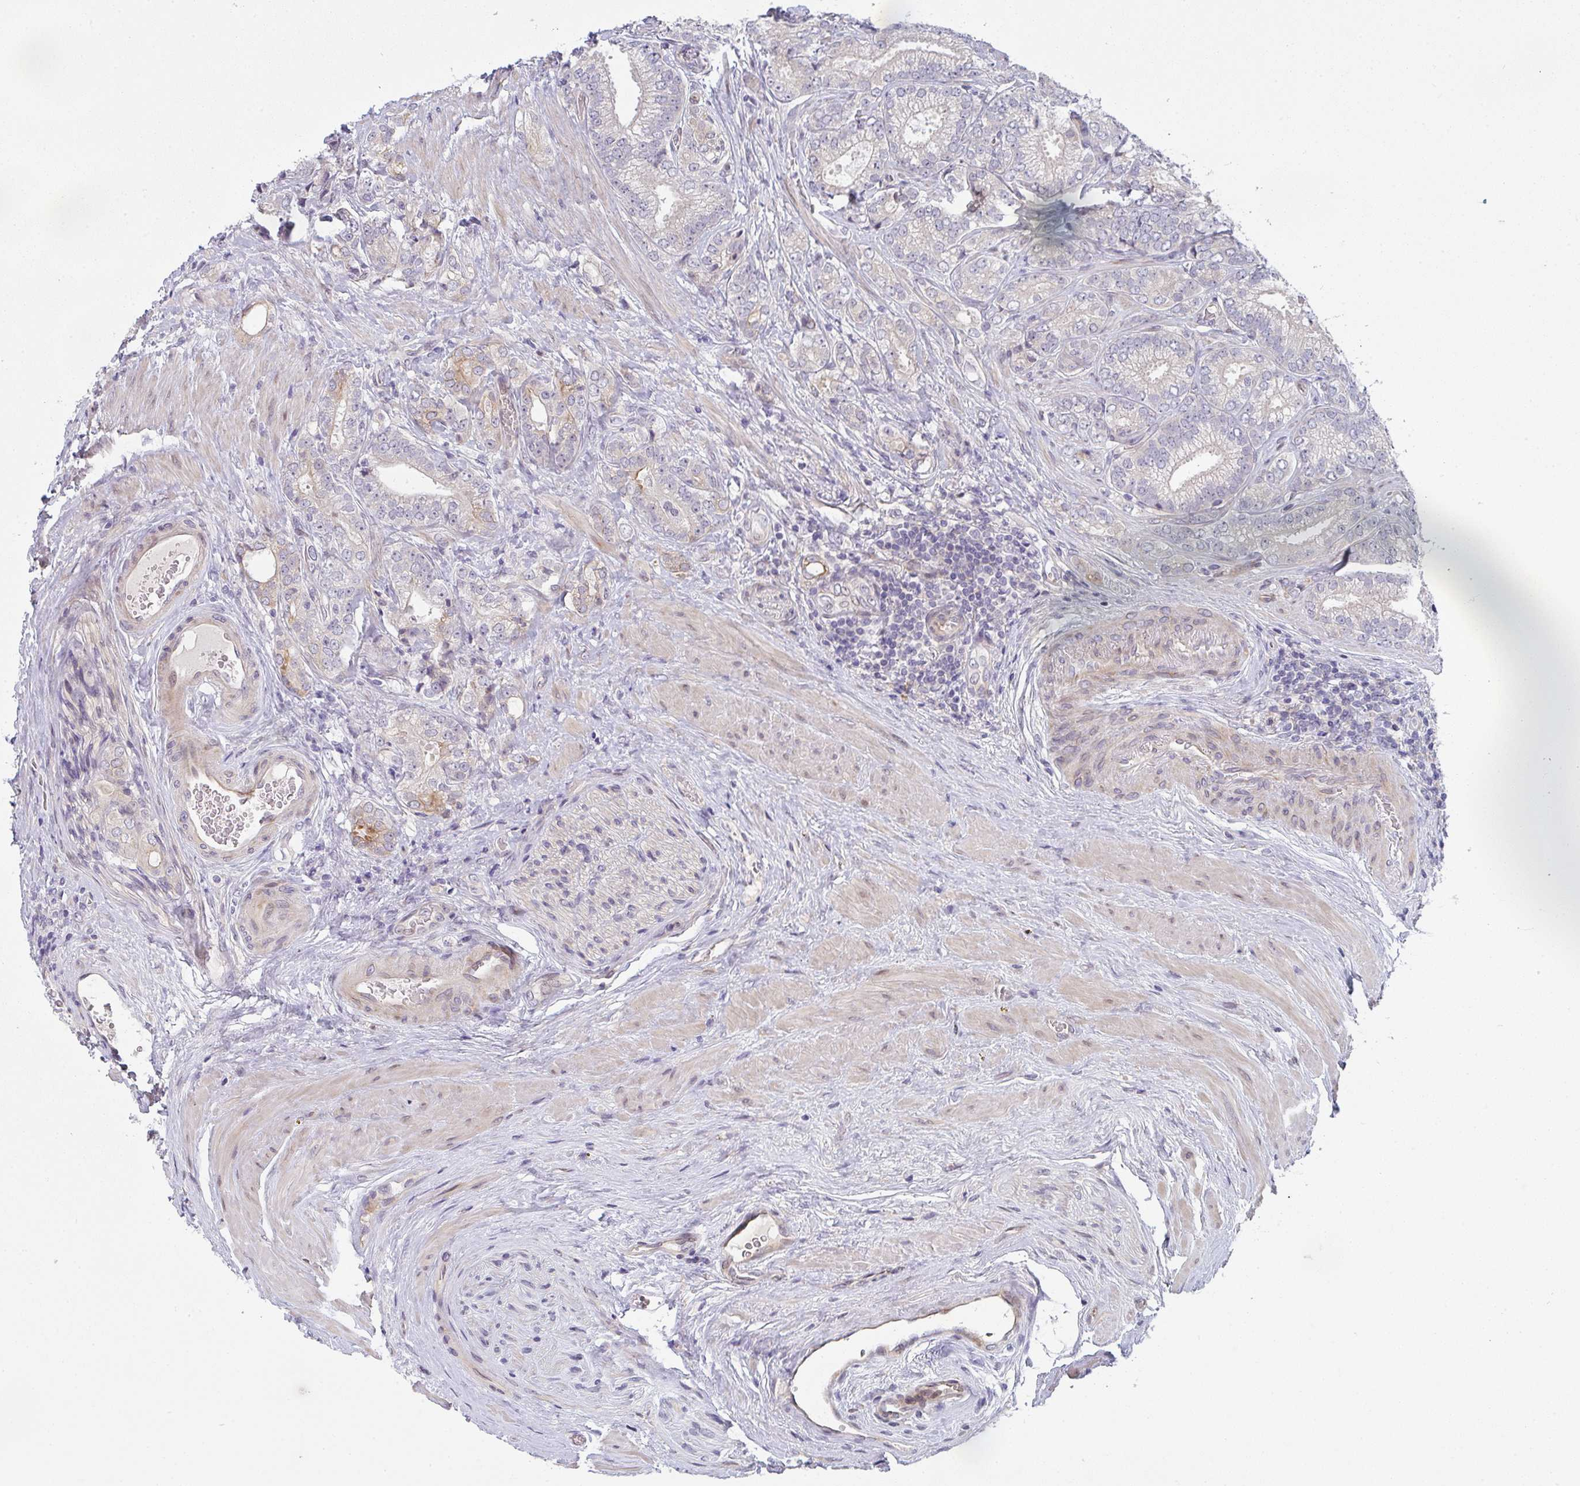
{"staining": {"intensity": "weak", "quantity": "<25%", "location": "cytoplasmic/membranous"}, "tissue": "prostate cancer", "cell_type": "Tumor cells", "image_type": "cancer", "snomed": [{"axis": "morphology", "description": "Adenocarcinoma, Low grade"}, {"axis": "topography", "description": "Prostate"}], "caption": "Low-grade adenocarcinoma (prostate) was stained to show a protein in brown. There is no significant expression in tumor cells.", "gene": "TNFRSF10A", "patient": {"sex": "male", "age": 63}}